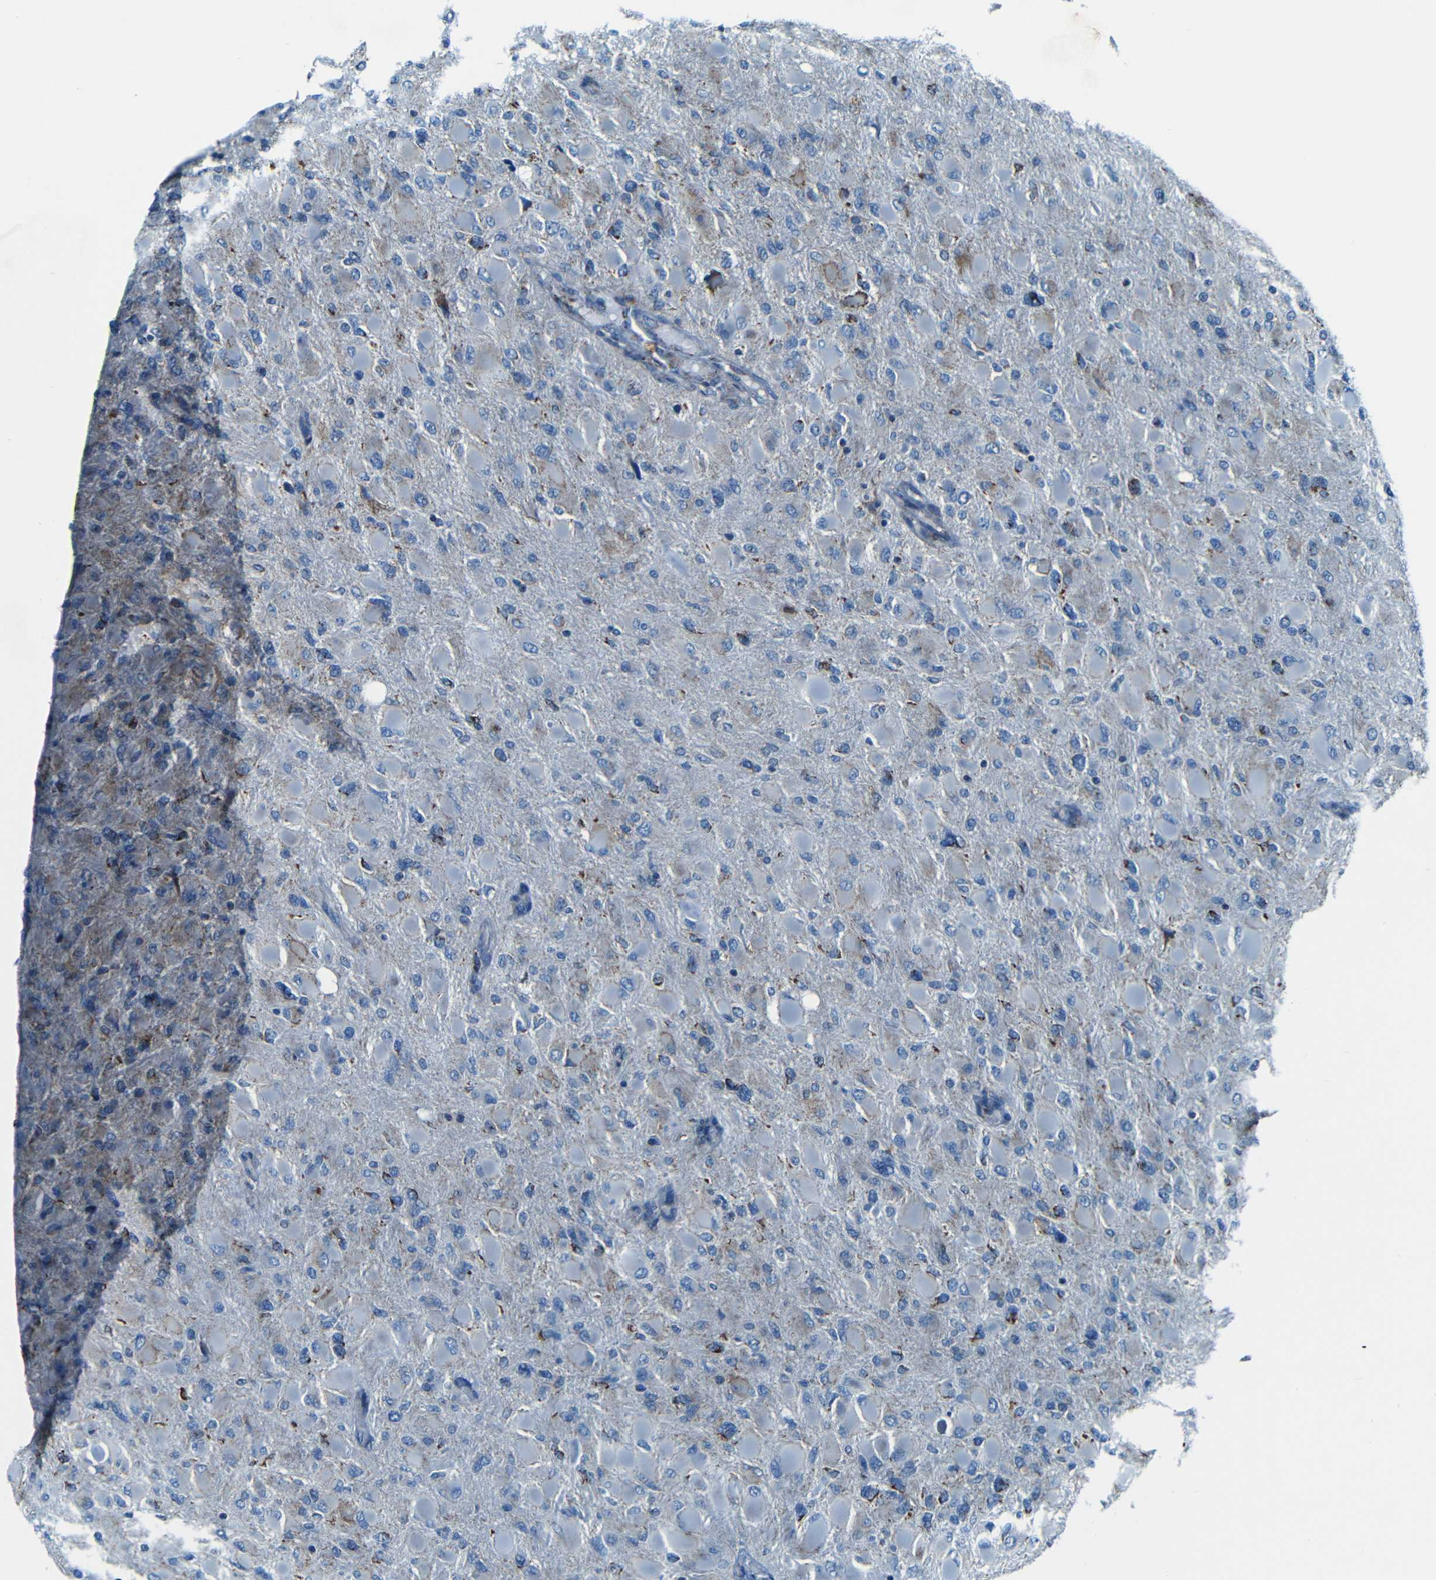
{"staining": {"intensity": "moderate", "quantity": "<25%", "location": "cytoplasmic/membranous"}, "tissue": "glioma", "cell_type": "Tumor cells", "image_type": "cancer", "snomed": [{"axis": "morphology", "description": "Glioma, malignant, High grade"}, {"axis": "topography", "description": "Cerebral cortex"}], "caption": "DAB immunohistochemical staining of human glioma exhibits moderate cytoplasmic/membranous protein positivity in approximately <25% of tumor cells.", "gene": "WSCD2", "patient": {"sex": "female", "age": 36}}